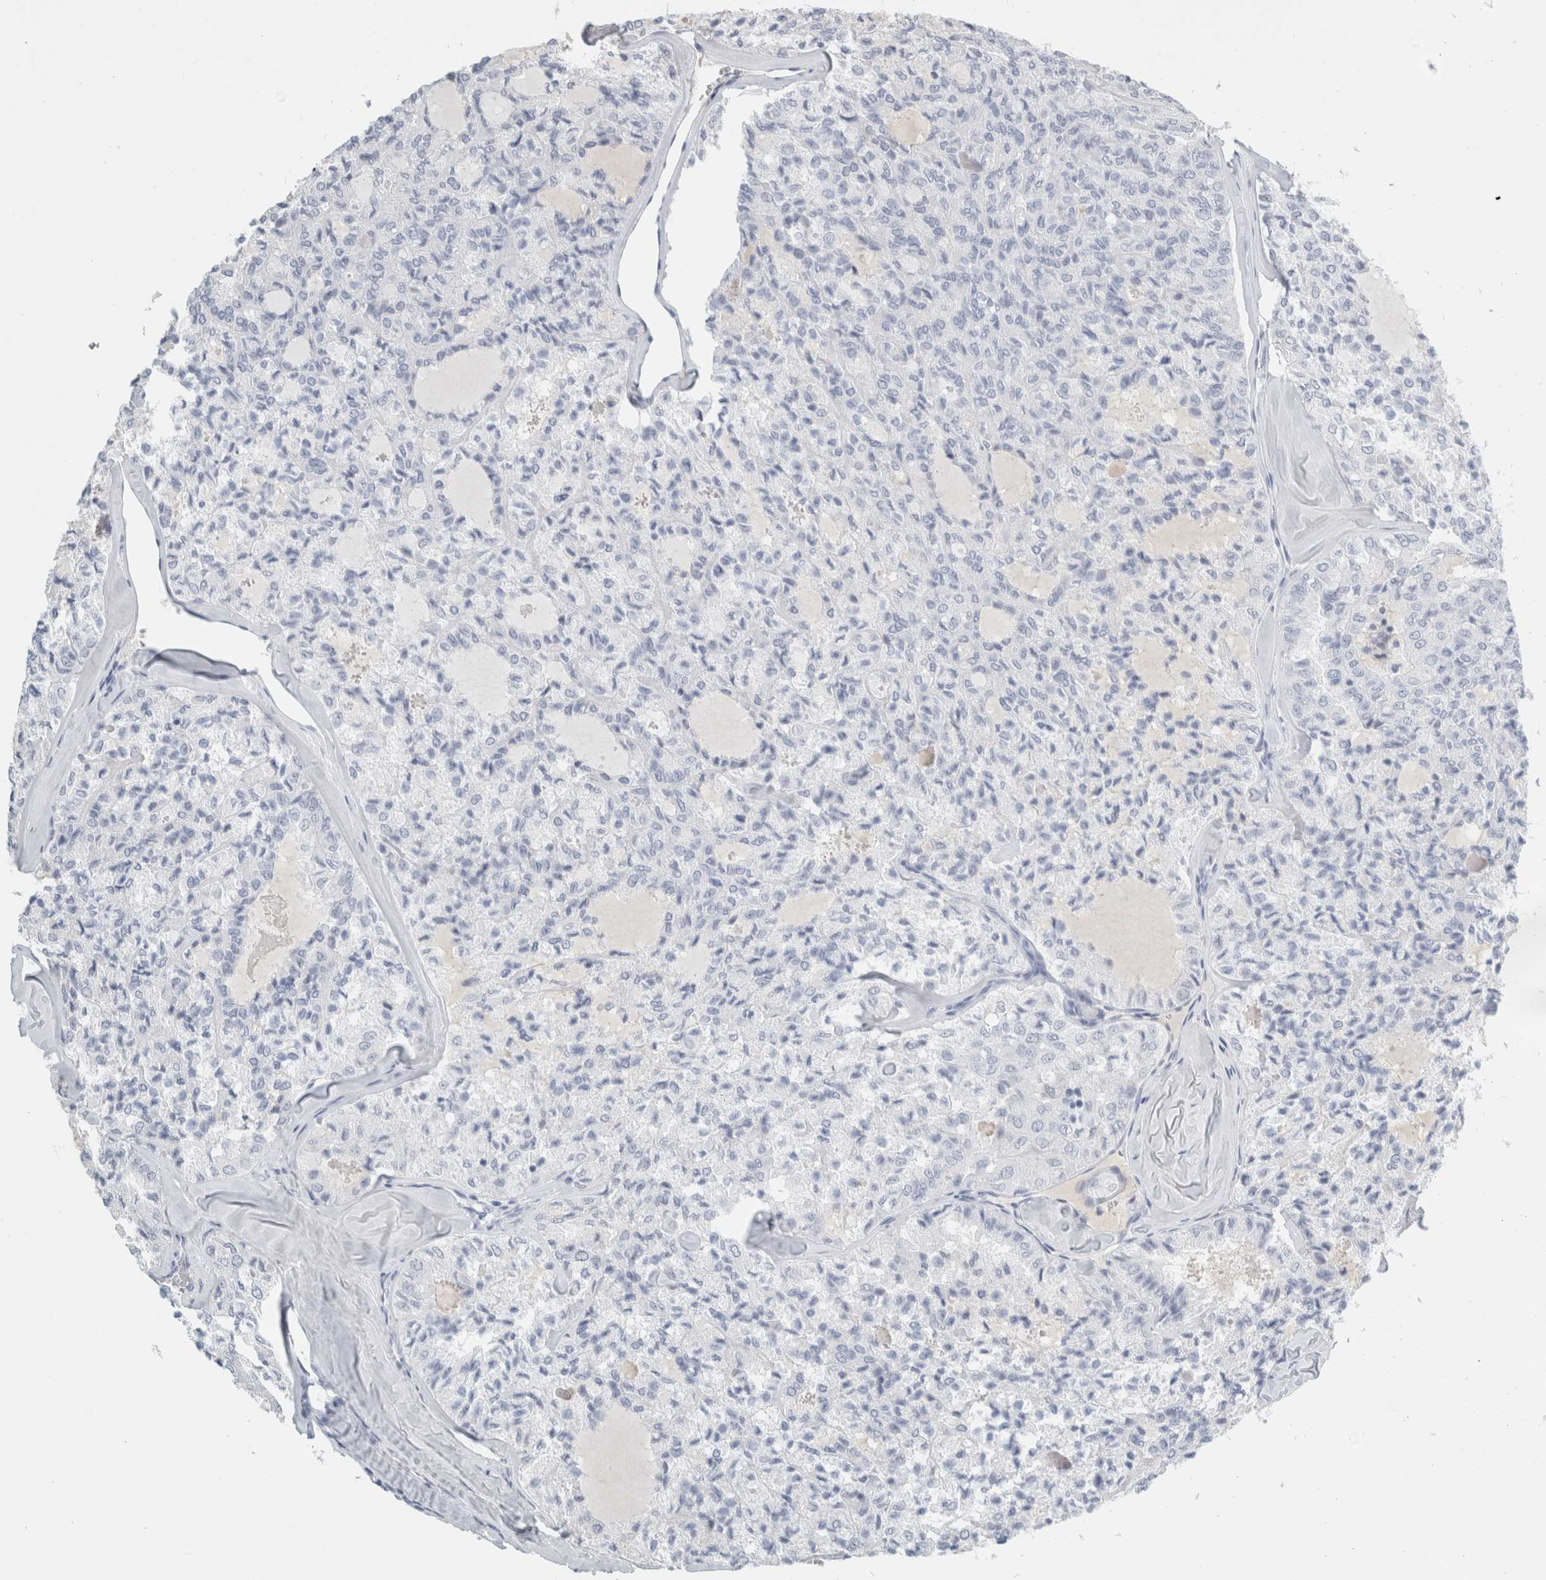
{"staining": {"intensity": "negative", "quantity": "none", "location": "none"}, "tissue": "thyroid cancer", "cell_type": "Tumor cells", "image_type": "cancer", "snomed": [{"axis": "morphology", "description": "Follicular adenoma carcinoma, NOS"}, {"axis": "topography", "description": "Thyroid gland"}], "caption": "Thyroid follicular adenoma carcinoma was stained to show a protein in brown. There is no significant expression in tumor cells.", "gene": "TSPAN8", "patient": {"sex": "male", "age": 75}}